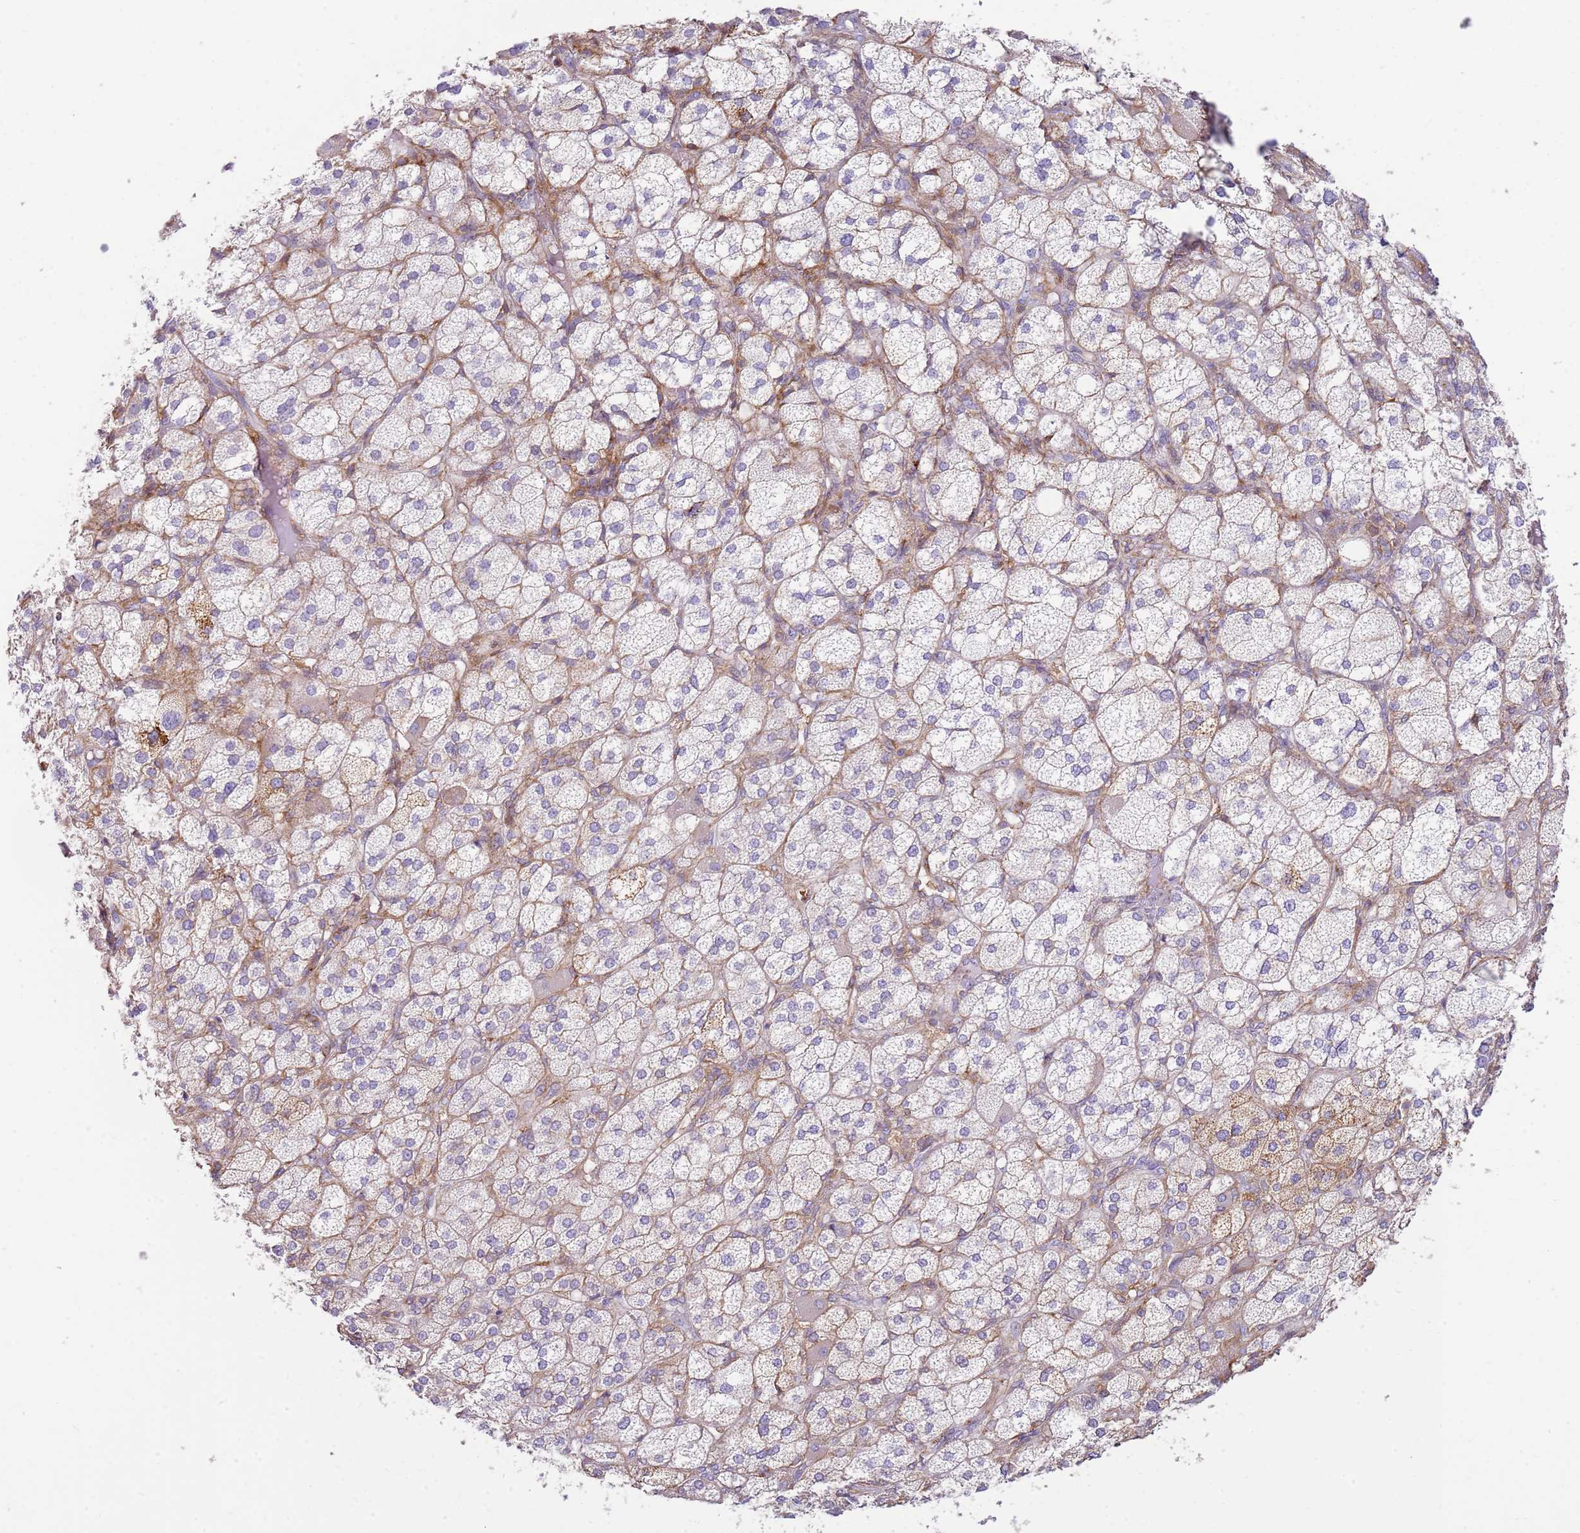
{"staining": {"intensity": "weak", "quantity": "<25%", "location": "cytoplasmic/membranous"}, "tissue": "adrenal gland", "cell_type": "Glandular cells", "image_type": "normal", "snomed": [{"axis": "morphology", "description": "Normal tissue, NOS"}, {"axis": "topography", "description": "Adrenal gland"}], "caption": "A photomicrograph of adrenal gland stained for a protein shows no brown staining in glandular cells. (DAB (3,3'-diaminobenzidine) IHC, high magnification).", "gene": "FPR1", "patient": {"sex": "female", "age": 61}}